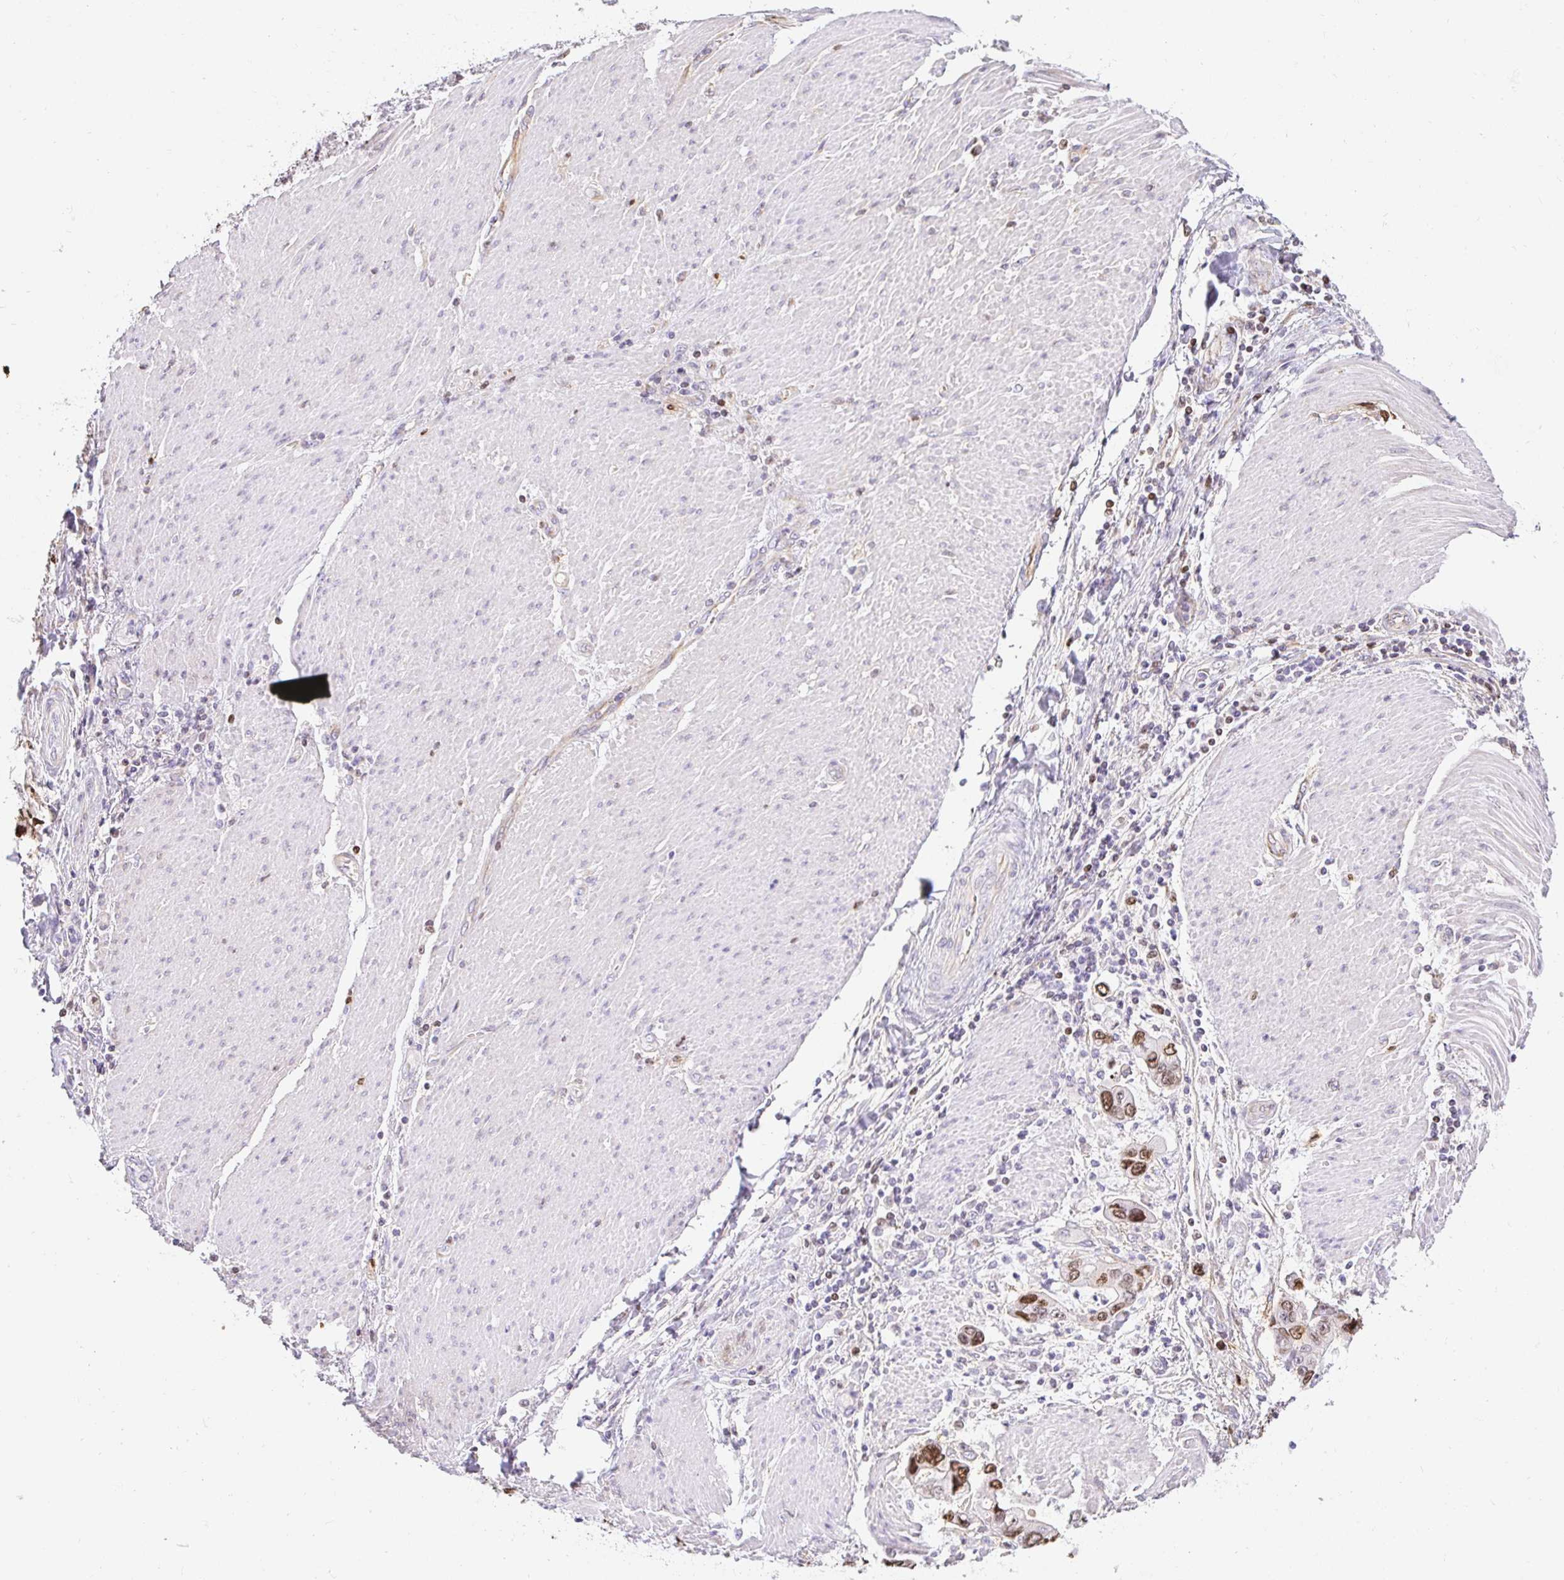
{"staining": {"intensity": "moderate", "quantity": ">75%", "location": "nuclear"}, "tissue": "stomach cancer", "cell_type": "Tumor cells", "image_type": "cancer", "snomed": [{"axis": "morphology", "description": "Adenocarcinoma, NOS"}, {"axis": "topography", "description": "Pancreas"}, {"axis": "topography", "description": "Stomach, upper"}], "caption": "The micrograph demonstrates a brown stain indicating the presence of a protein in the nuclear of tumor cells in adenocarcinoma (stomach).", "gene": "CAPSL", "patient": {"sex": "male", "age": 77}}